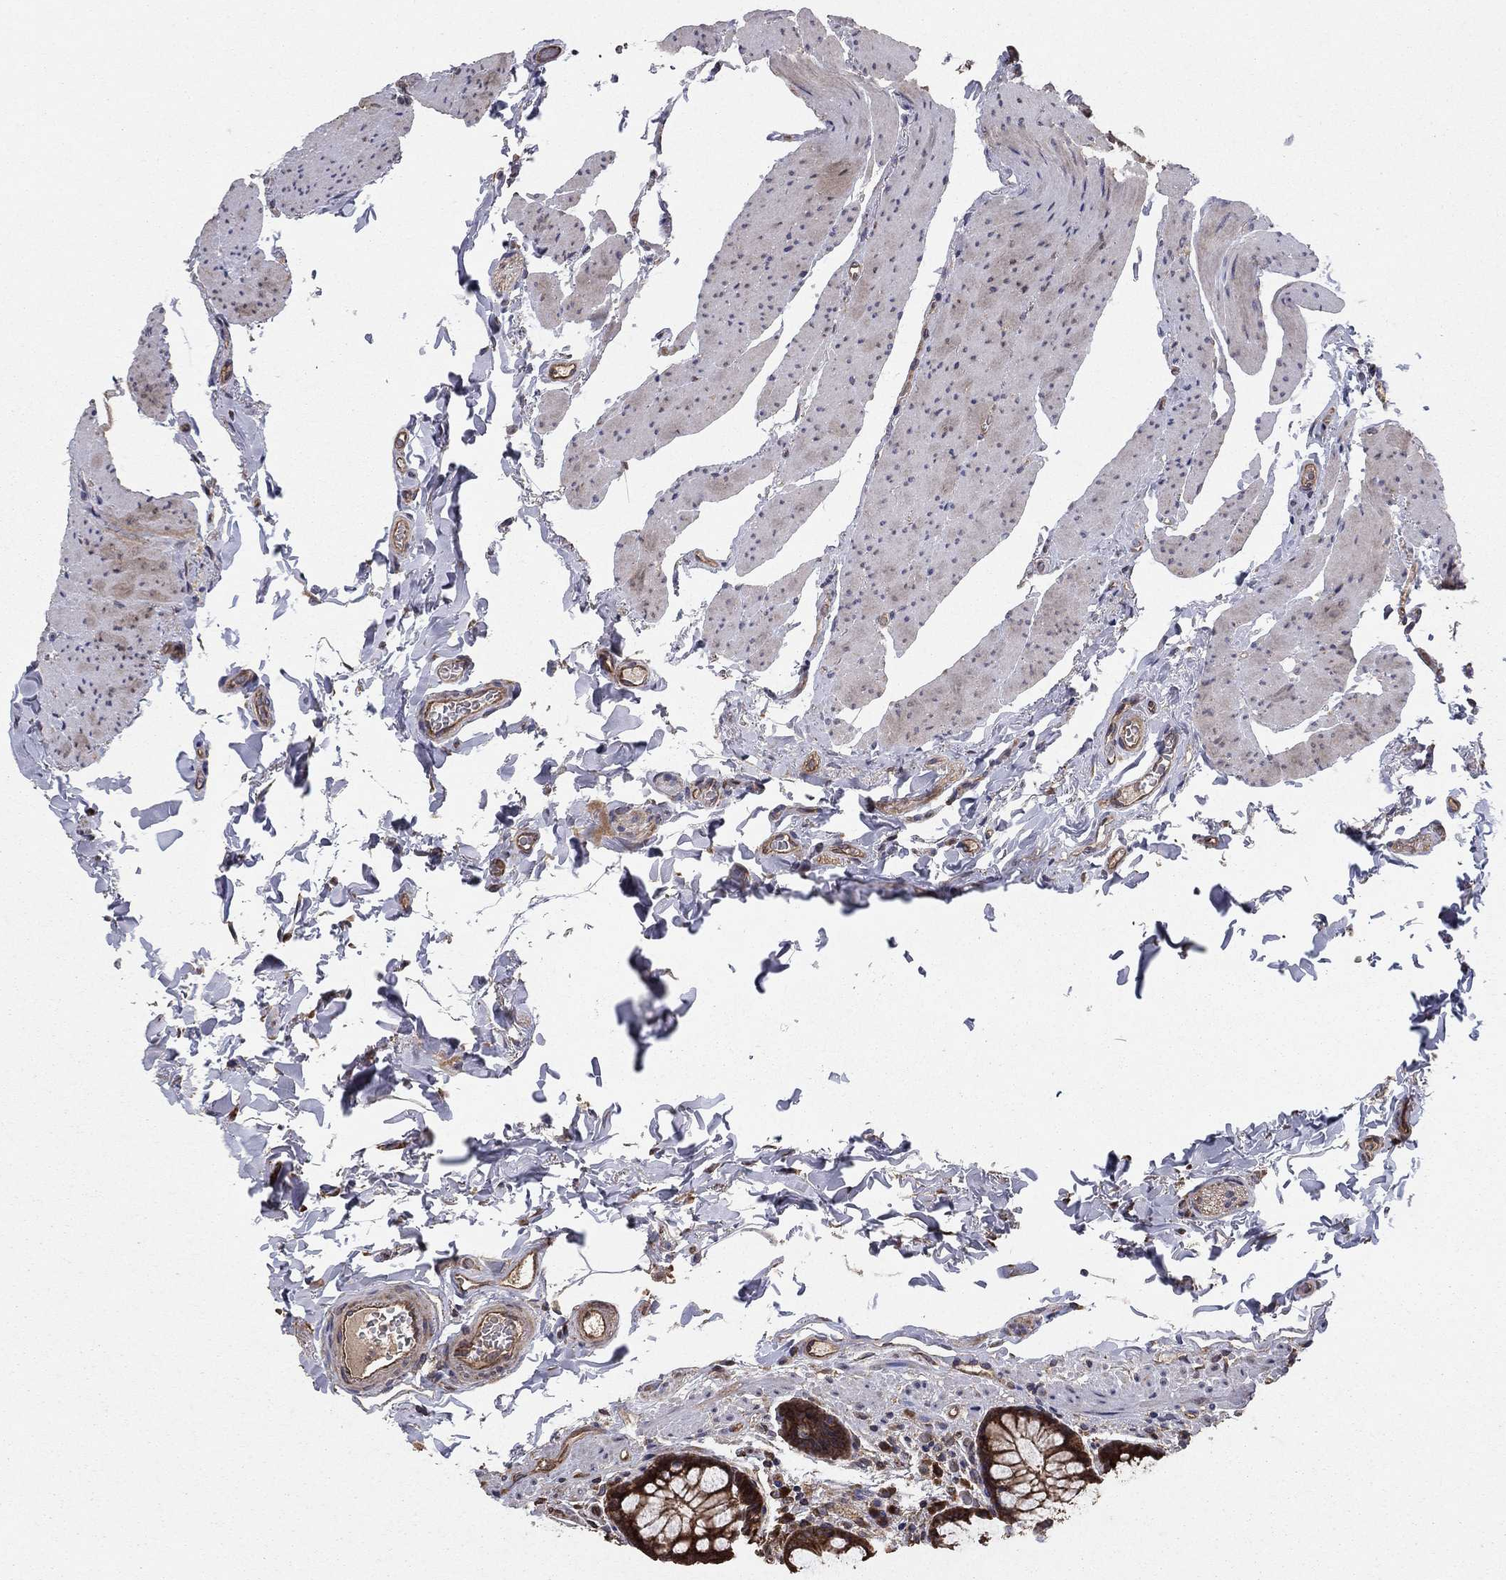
{"staining": {"intensity": "moderate", "quantity": "25%-75%", "location": "cytoplasmic/membranous"}, "tissue": "colon", "cell_type": "Endothelial cells", "image_type": "normal", "snomed": [{"axis": "morphology", "description": "Normal tissue, NOS"}, {"axis": "topography", "description": "Colon"}], "caption": "Unremarkable colon was stained to show a protein in brown. There is medium levels of moderate cytoplasmic/membranous staining in about 25%-75% of endothelial cells.", "gene": "BABAM2", "patient": {"sex": "female", "age": 86}}